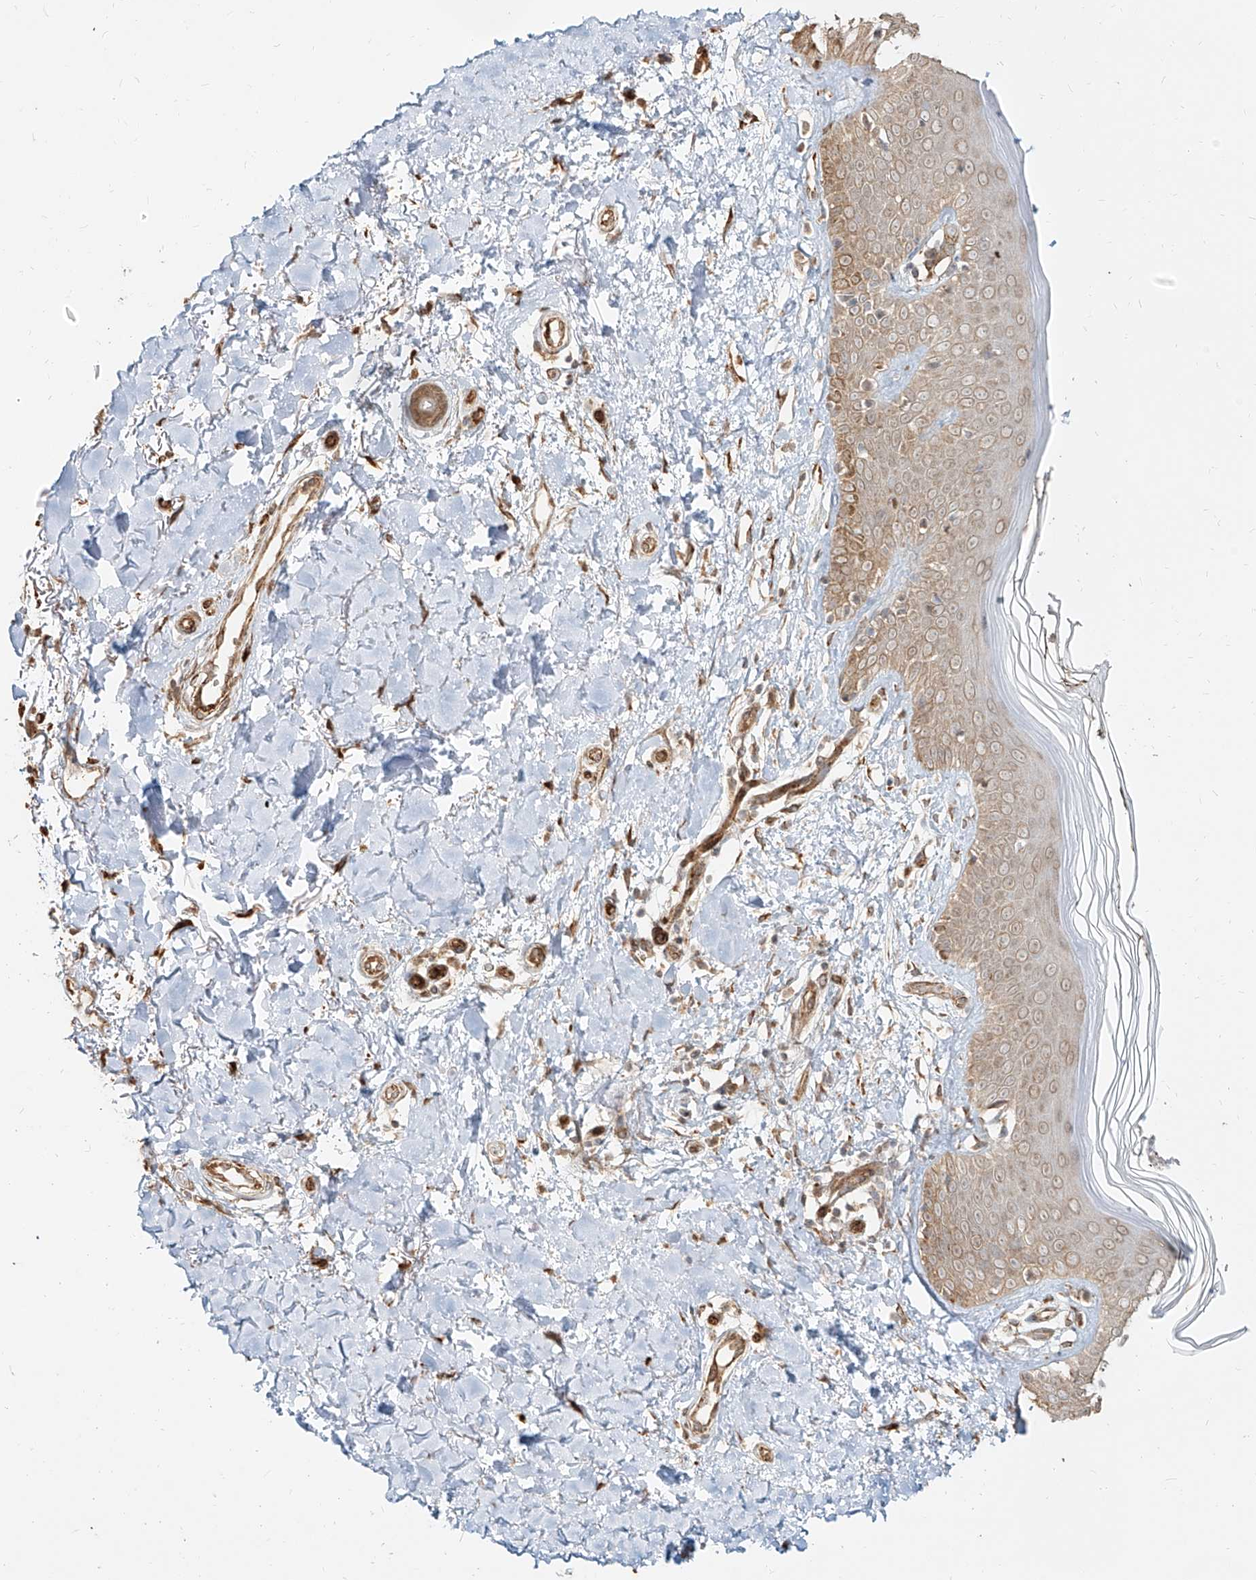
{"staining": {"intensity": "moderate", "quantity": ">75%", "location": "cytoplasmic/membranous"}, "tissue": "skin", "cell_type": "Fibroblasts", "image_type": "normal", "snomed": [{"axis": "morphology", "description": "Normal tissue, NOS"}, {"axis": "topography", "description": "Skin"}], "caption": "IHC micrograph of normal skin: human skin stained using immunohistochemistry exhibits medium levels of moderate protein expression localized specifically in the cytoplasmic/membranous of fibroblasts, appearing as a cytoplasmic/membranous brown color.", "gene": "UBE2K", "patient": {"sex": "female", "age": 64}}